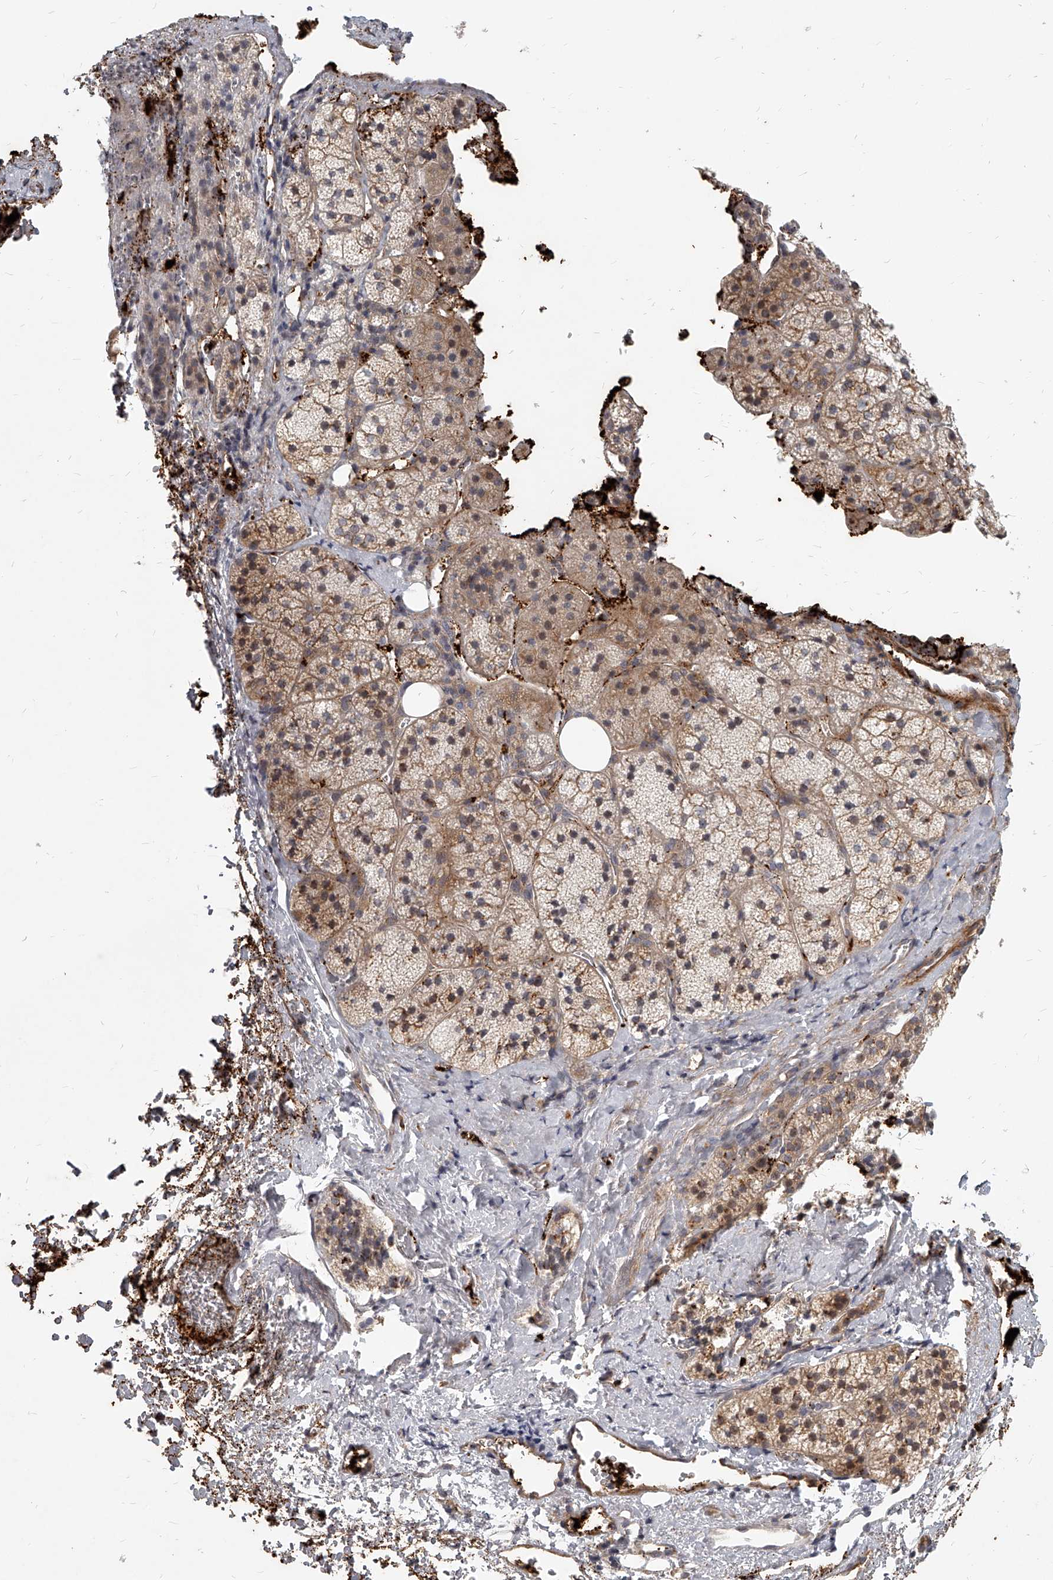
{"staining": {"intensity": "moderate", "quantity": "25%-75%", "location": "cytoplasmic/membranous"}, "tissue": "adrenal gland", "cell_type": "Glandular cells", "image_type": "normal", "snomed": [{"axis": "morphology", "description": "Normal tissue, NOS"}, {"axis": "topography", "description": "Adrenal gland"}], "caption": "Protein expression analysis of benign adrenal gland exhibits moderate cytoplasmic/membranous positivity in about 25%-75% of glandular cells. The staining was performed using DAB (3,3'-diaminobenzidine) to visualize the protein expression in brown, while the nuclei were stained in blue with hematoxylin (Magnification: 20x).", "gene": "SLC37A1", "patient": {"sex": "female", "age": 44}}